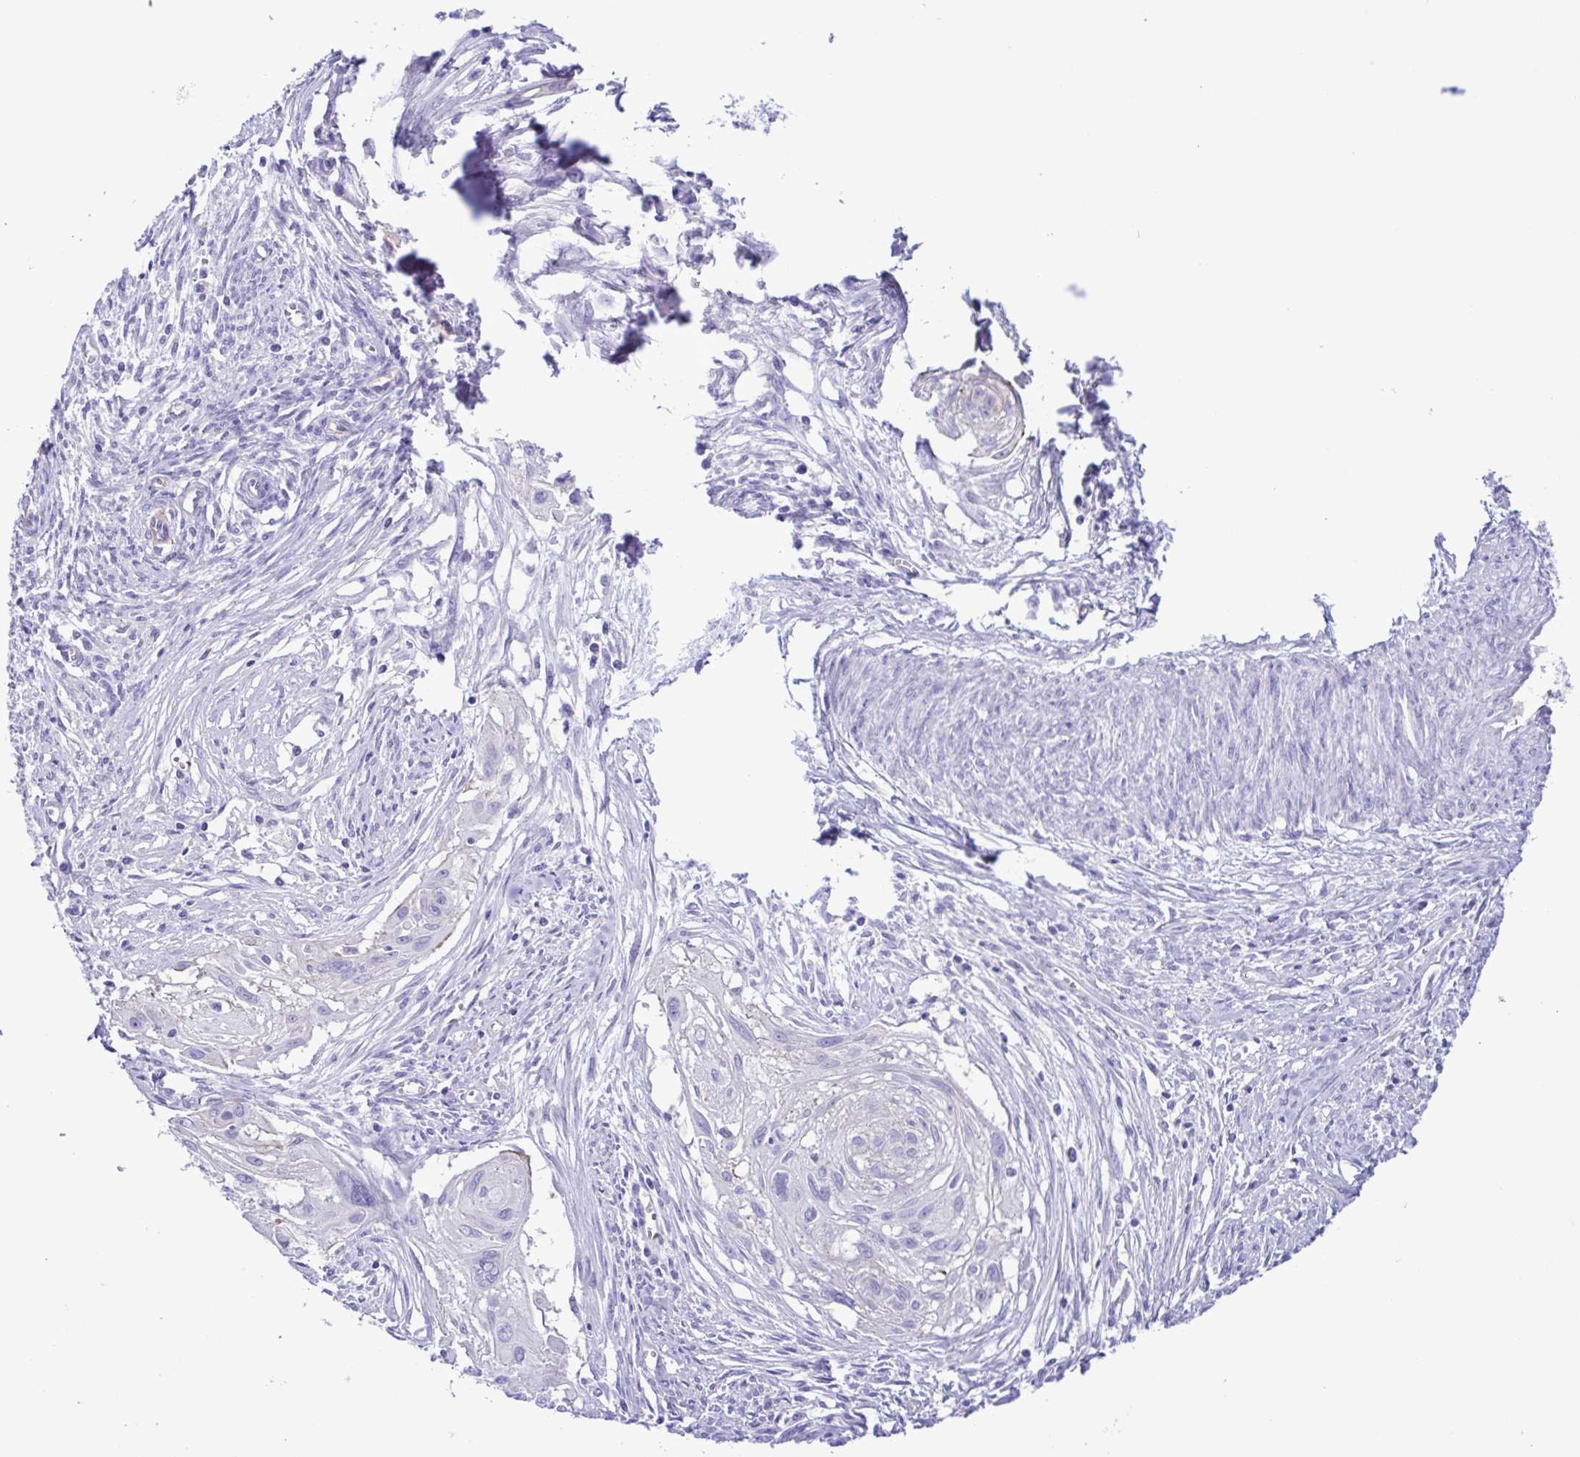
{"staining": {"intensity": "negative", "quantity": "none", "location": "none"}, "tissue": "cervical cancer", "cell_type": "Tumor cells", "image_type": "cancer", "snomed": [{"axis": "morphology", "description": "Squamous cell carcinoma, NOS"}, {"axis": "topography", "description": "Cervix"}], "caption": "Human squamous cell carcinoma (cervical) stained for a protein using immunohistochemistry exhibits no expression in tumor cells.", "gene": "CYP11A1", "patient": {"sex": "female", "age": 49}}